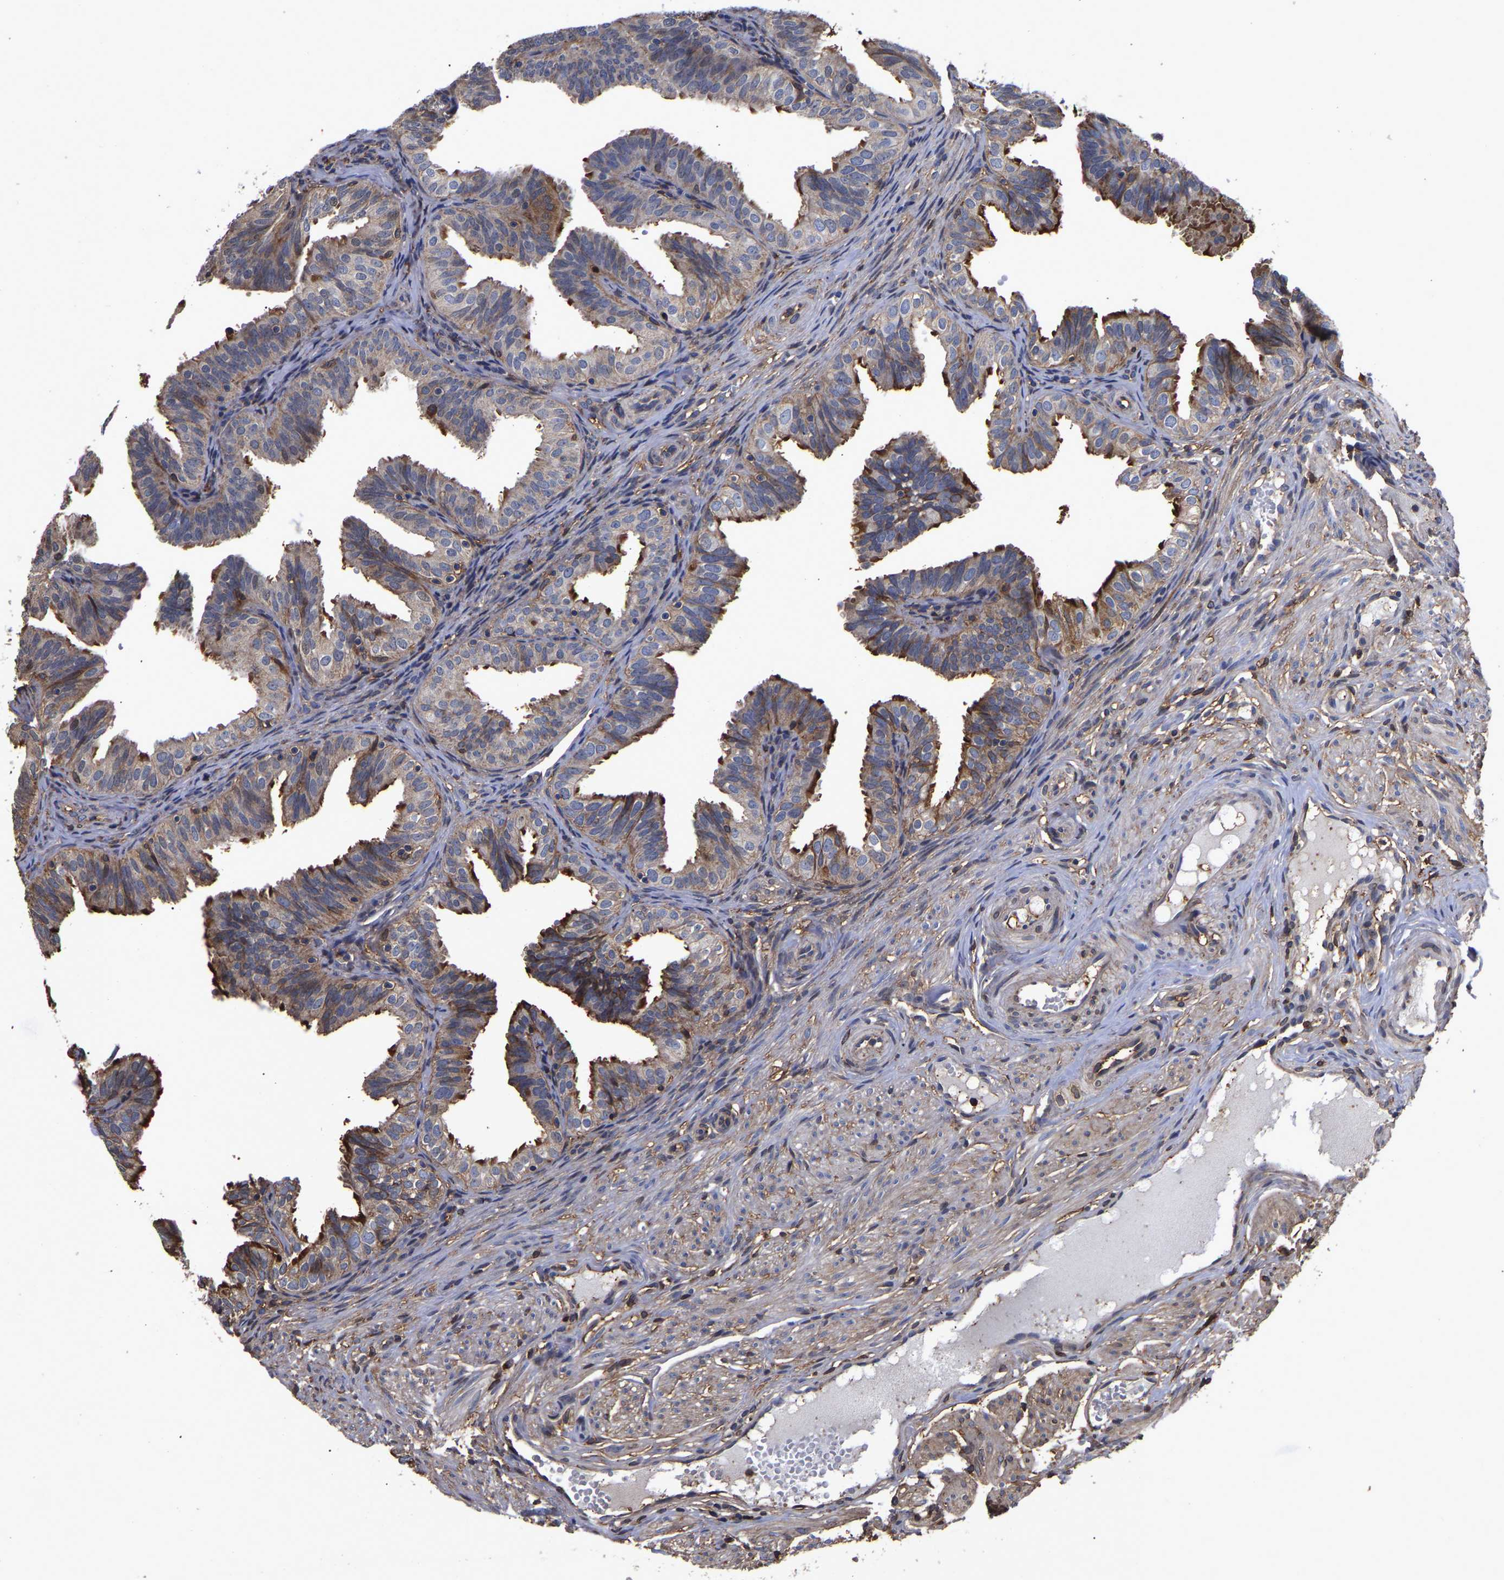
{"staining": {"intensity": "moderate", "quantity": "25%-75%", "location": "cytoplasmic/membranous"}, "tissue": "fallopian tube", "cell_type": "Glandular cells", "image_type": "normal", "snomed": [{"axis": "morphology", "description": "Normal tissue, NOS"}, {"axis": "topography", "description": "Fallopian tube"}], "caption": "Immunohistochemical staining of normal fallopian tube demonstrates moderate cytoplasmic/membranous protein expression in about 25%-75% of glandular cells. Ihc stains the protein in brown and the nuclei are stained blue.", "gene": "LIF", "patient": {"sex": "female", "age": 35}}